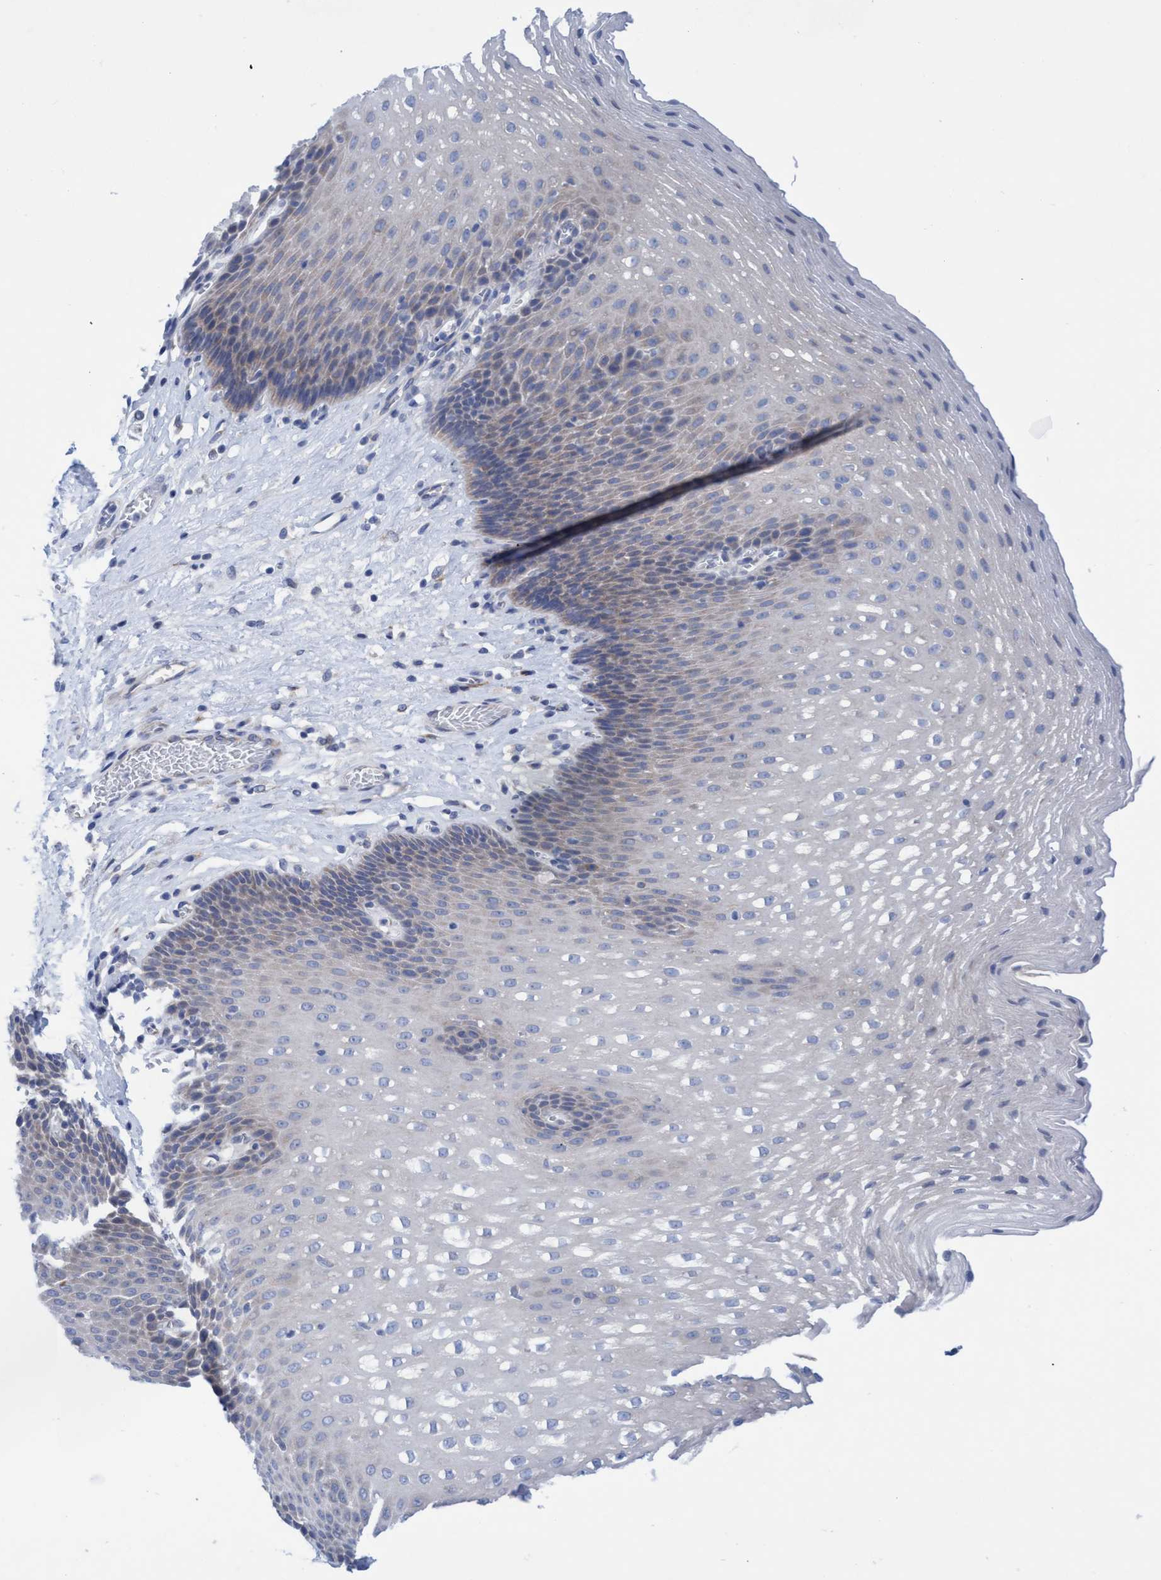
{"staining": {"intensity": "negative", "quantity": "none", "location": "none"}, "tissue": "esophagus", "cell_type": "Squamous epithelial cells", "image_type": "normal", "snomed": [{"axis": "morphology", "description": "Normal tissue, NOS"}, {"axis": "topography", "description": "Esophagus"}], "caption": "Immunohistochemistry micrograph of benign human esophagus stained for a protein (brown), which exhibits no expression in squamous epithelial cells. (DAB immunohistochemistry (IHC) with hematoxylin counter stain).", "gene": "RSAD1", "patient": {"sex": "male", "age": 48}}